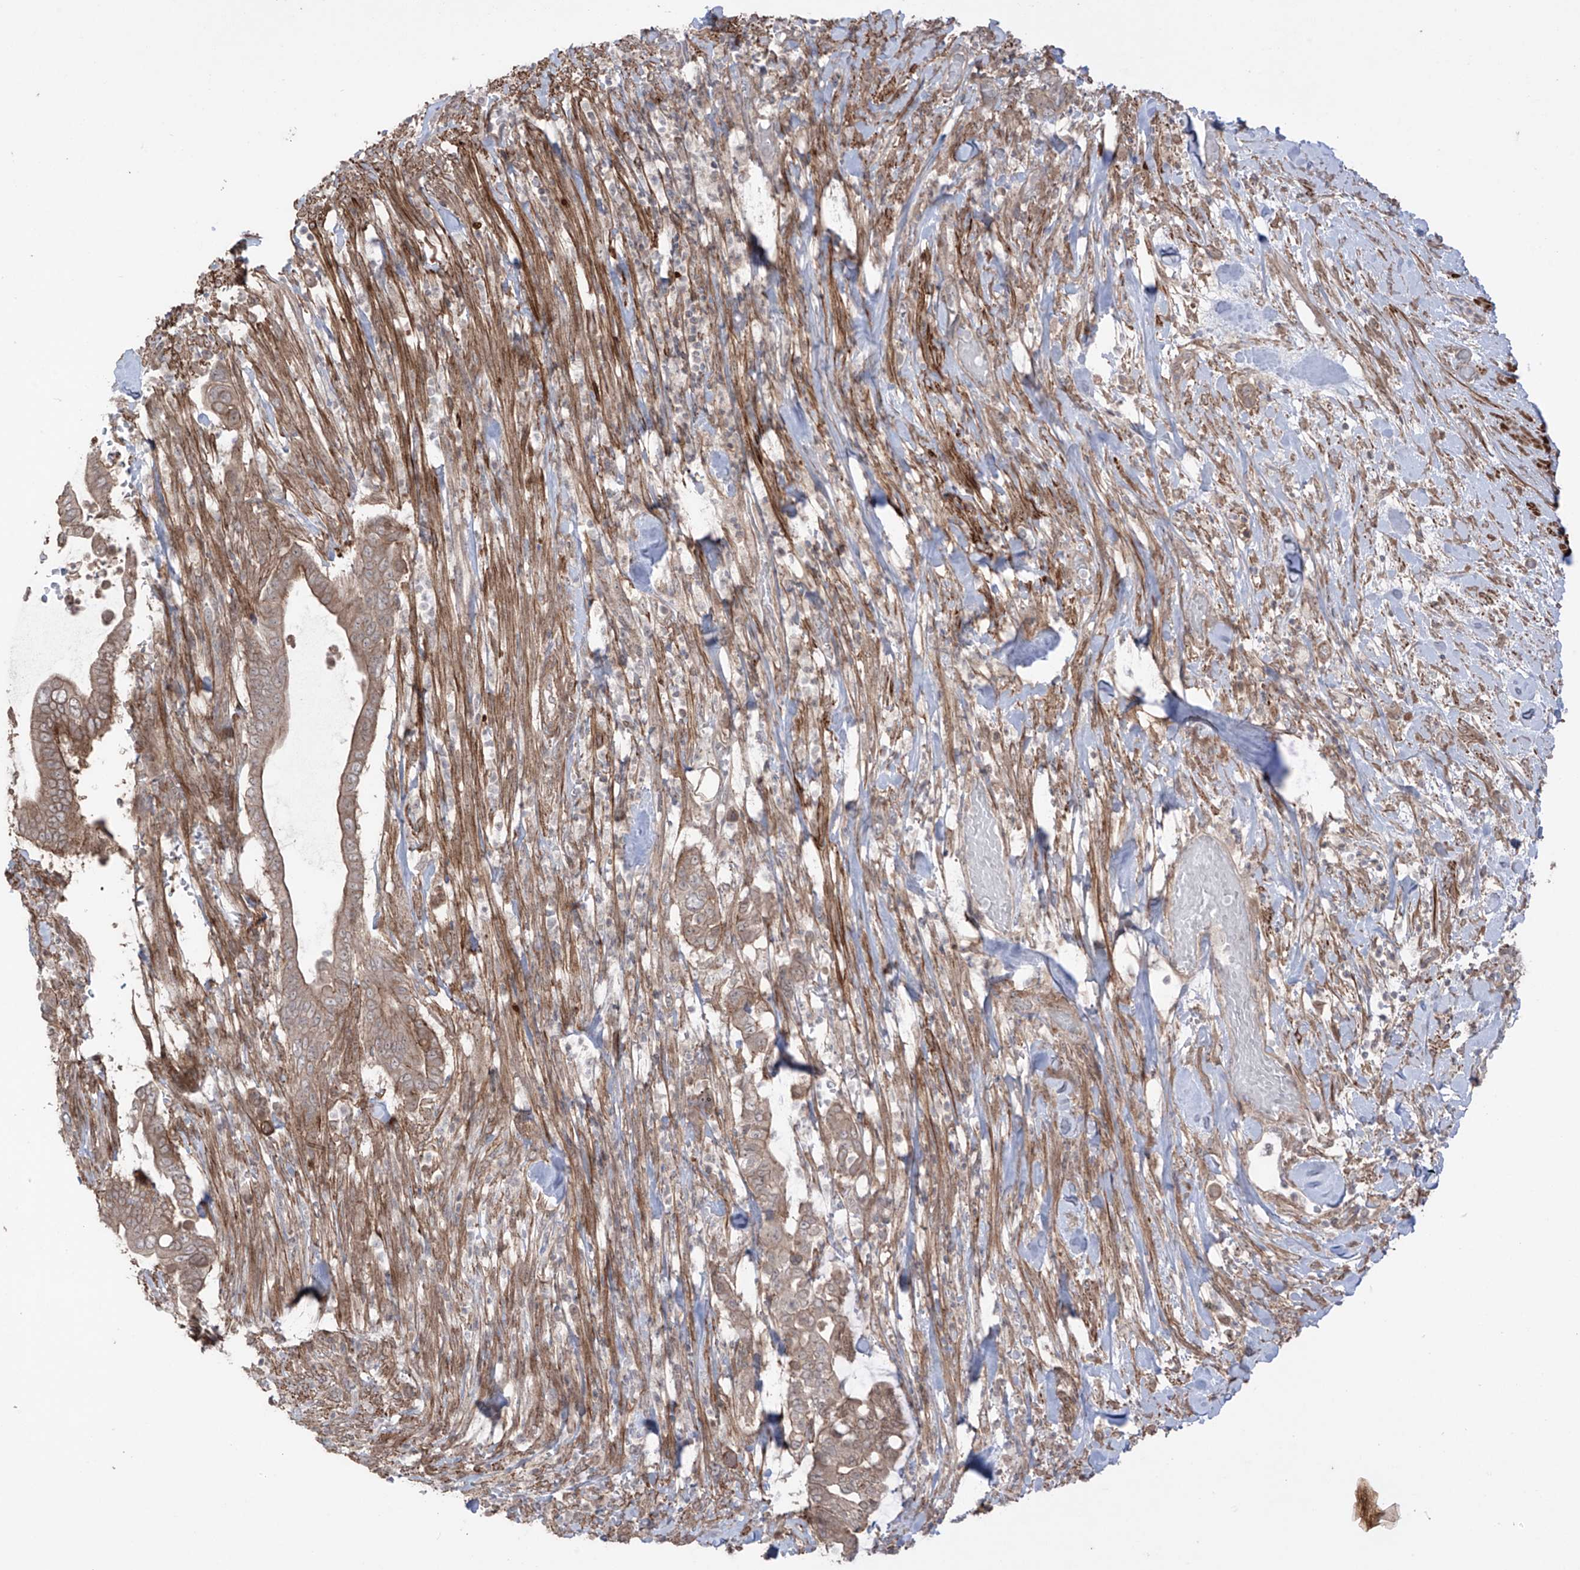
{"staining": {"intensity": "moderate", "quantity": "25%-75%", "location": "cytoplasmic/membranous"}, "tissue": "pancreatic cancer", "cell_type": "Tumor cells", "image_type": "cancer", "snomed": [{"axis": "morphology", "description": "Adenocarcinoma, NOS"}, {"axis": "topography", "description": "Pancreas"}], "caption": "There is medium levels of moderate cytoplasmic/membranous positivity in tumor cells of pancreatic adenocarcinoma, as demonstrated by immunohistochemical staining (brown color).", "gene": "LRRC74A", "patient": {"sex": "male", "age": 68}}